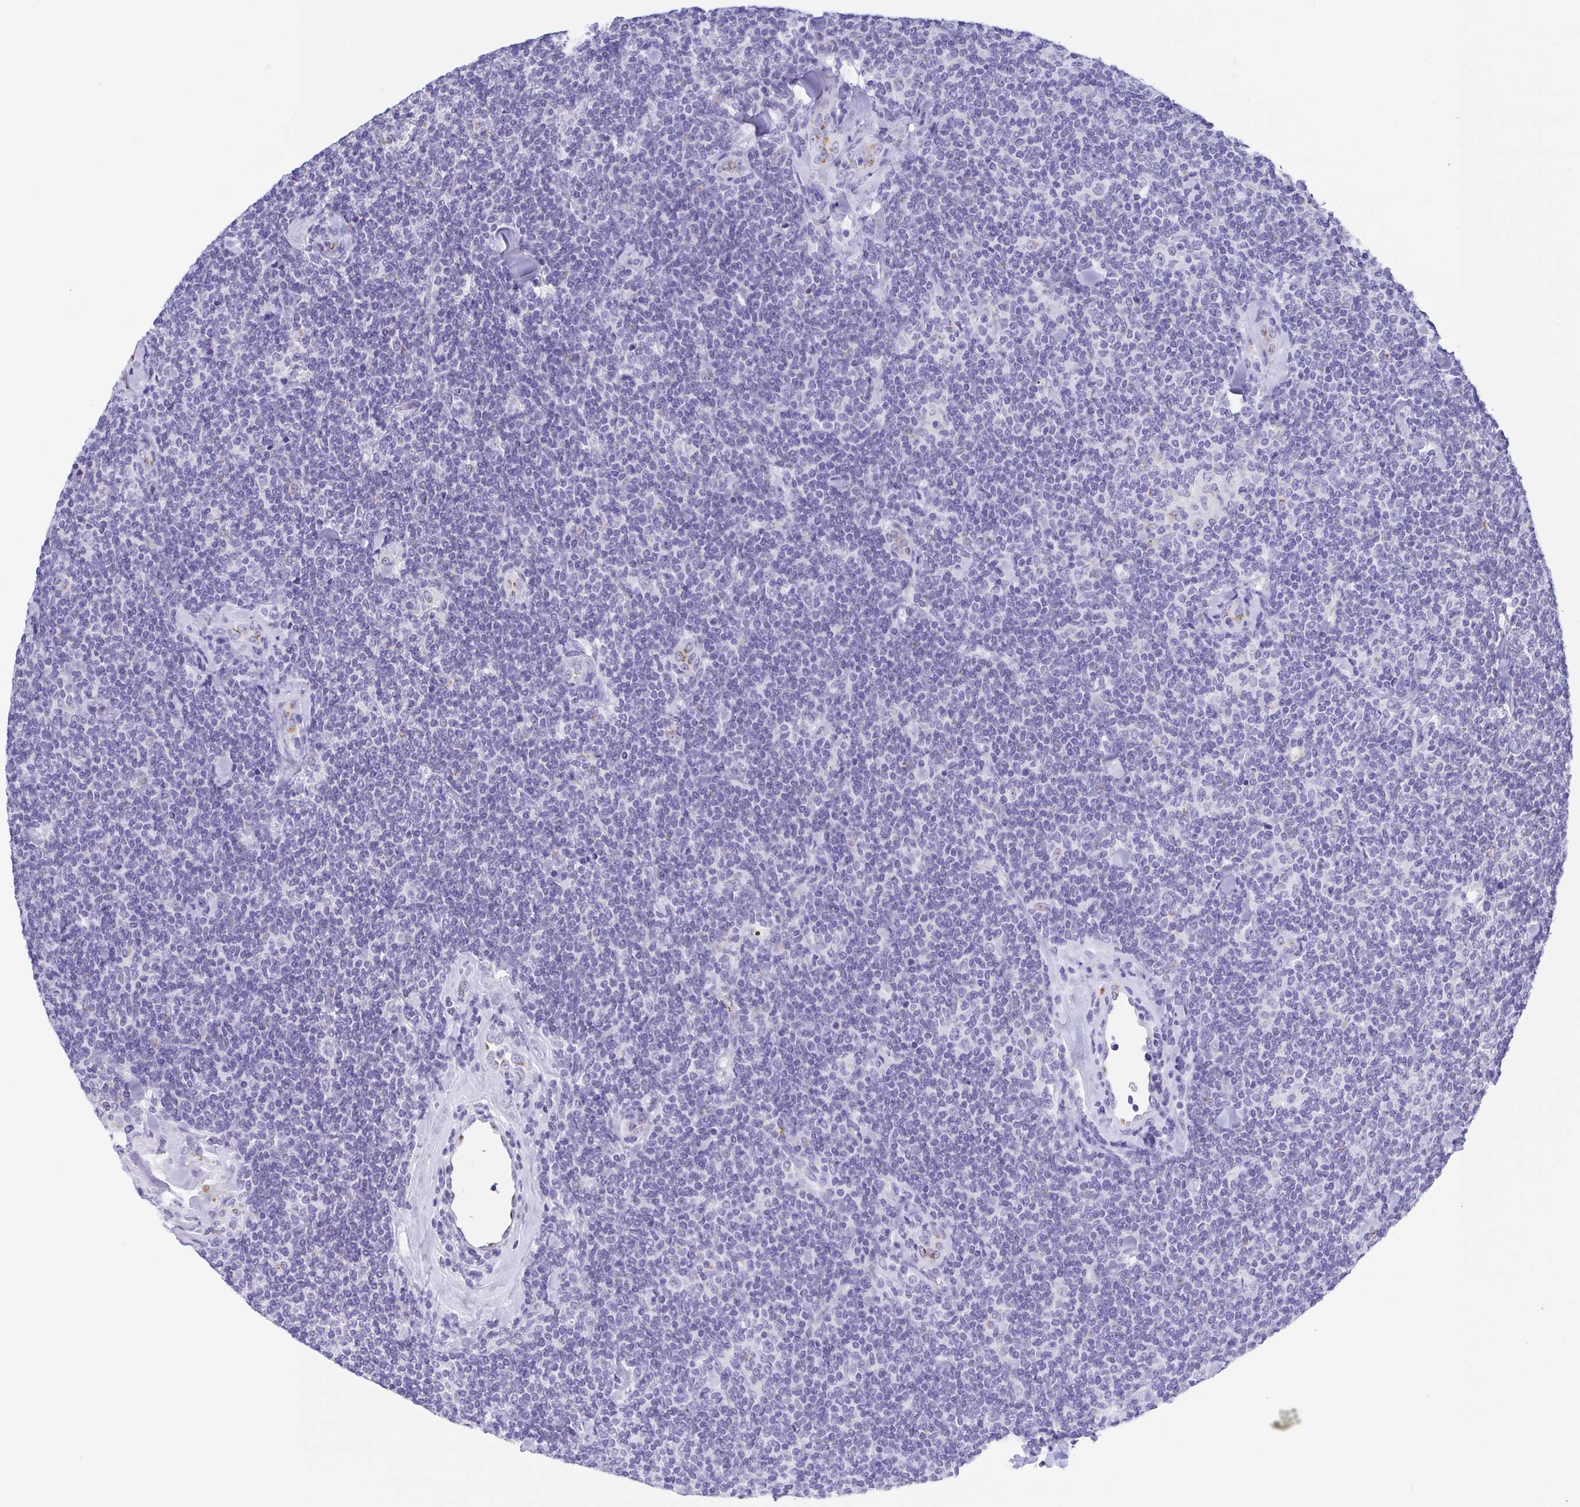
{"staining": {"intensity": "negative", "quantity": "none", "location": "none"}, "tissue": "lymphoma", "cell_type": "Tumor cells", "image_type": "cancer", "snomed": [{"axis": "morphology", "description": "Malignant lymphoma, non-Hodgkin's type, Low grade"}, {"axis": "topography", "description": "Lymph node"}], "caption": "Immunohistochemistry (IHC) photomicrograph of human low-grade malignant lymphoma, non-Hodgkin's type stained for a protein (brown), which reveals no positivity in tumor cells.", "gene": "SULT1B1", "patient": {"sex": "female", "age": 56}}